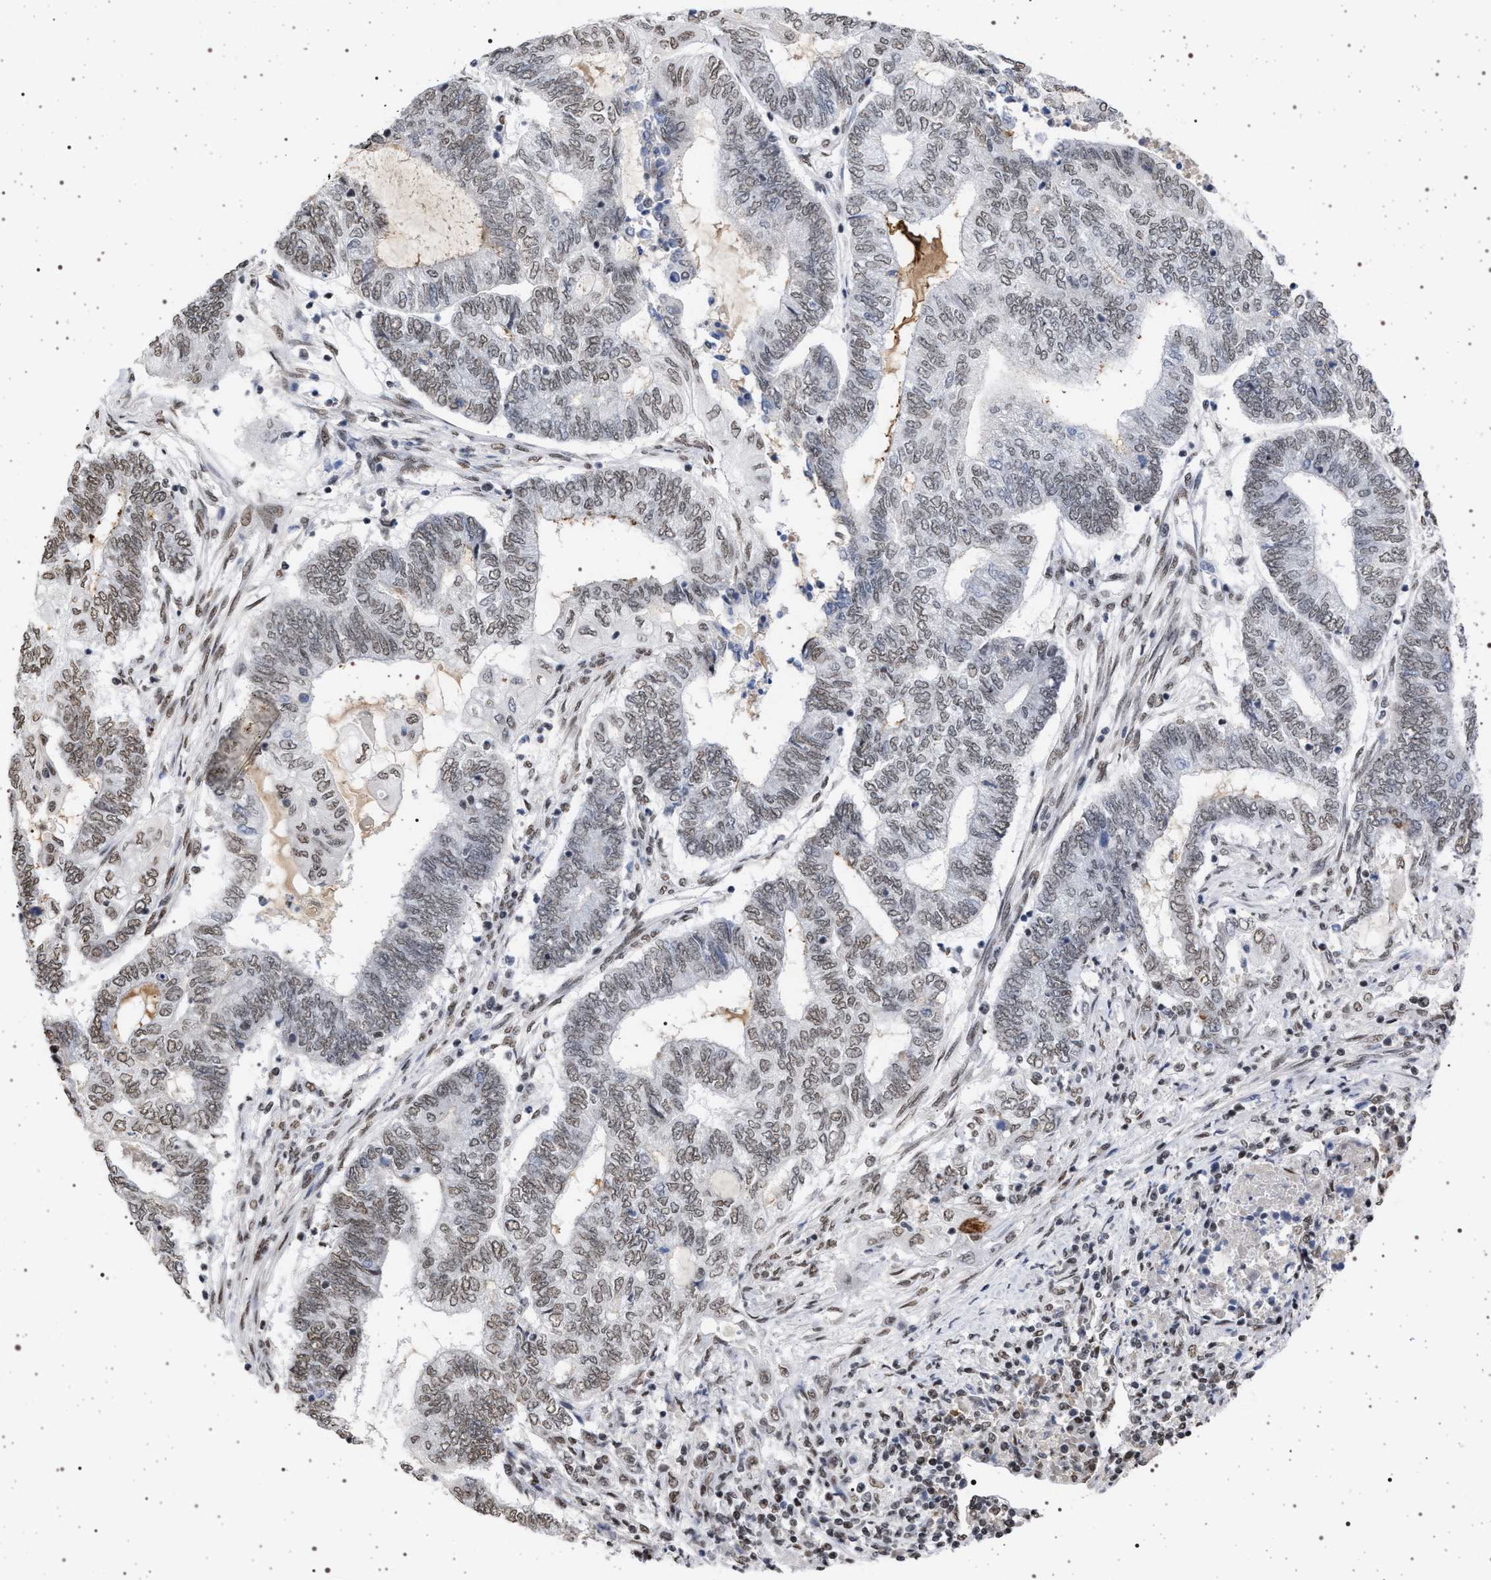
{"staining": {"intensity": "weak", "quantity": ">75%", "location": "nuclear"}, "tissue": "endometrial cancer", "cell_type": "Tumor cells", "image_type": "cancer", "snomed": [{"axis": "morphology", "description": "Adenocarcinoma, NOS"}, {"axis": "topography", "description": "Uterus"}, {"axis": "topography", "description": "Endometrium"}], "caption": "Immunohistochemical staining of adenocarcinoma (endometrial) shows low levels of weak nuclear protein expression in about >75% of tumor cells.", "gene": "PHF12", "patient": {"sex": "female", "age": 70}}